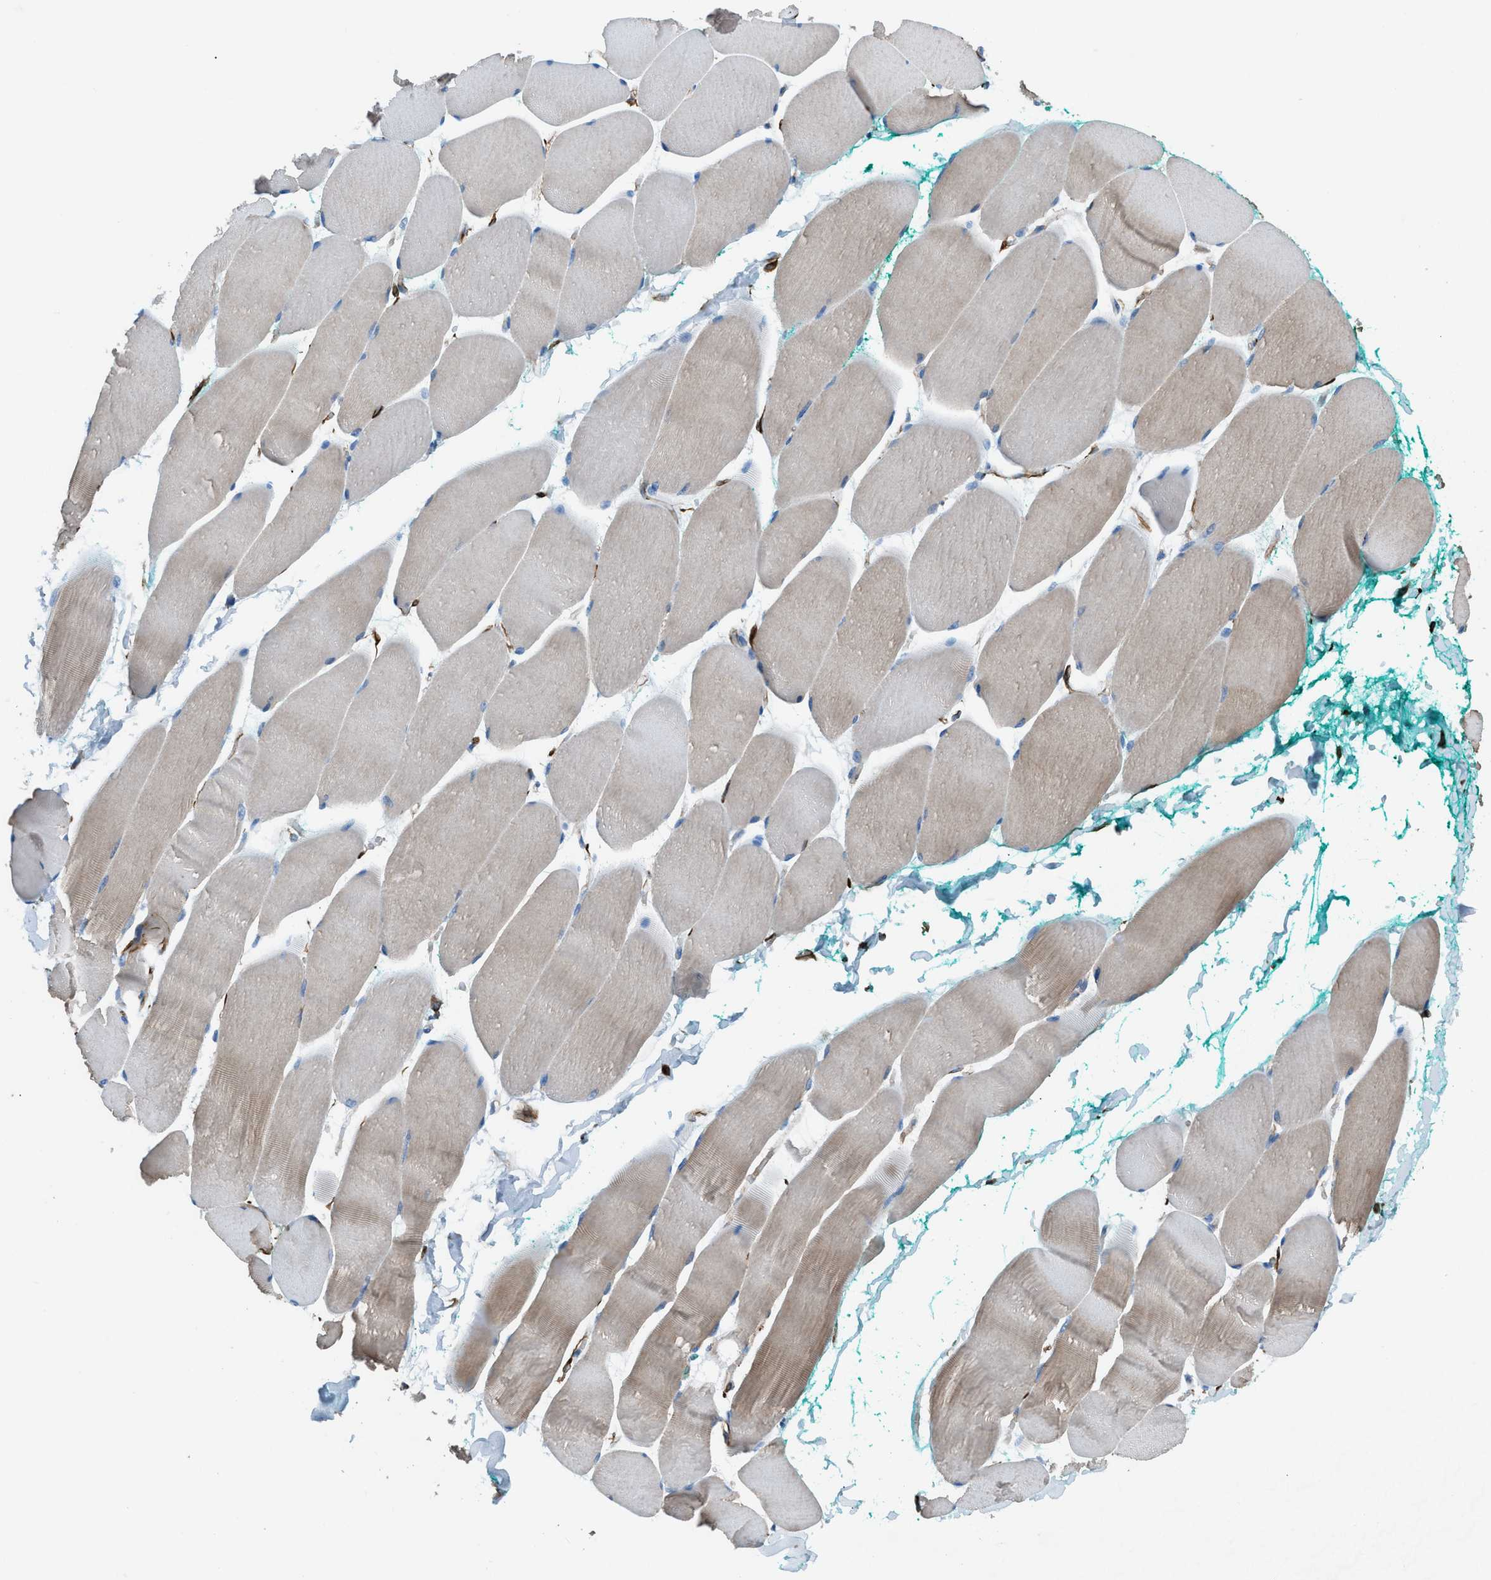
{"staining": {"intensity": "weak", "quantity": "25%-75%", "location": "cytoplasmic/membranous"}, "tissue": "skeletal muscle", "cell_type": "Myocytes", "image_type": "normal", "snomed": [{"axis": "morphology", "description": "Normal tissue, NOS"}, {"axis": "morphology", "description": "Squamous cell carcinoma, NOS"}, {"axis": "topography", "description": "Skeletal muscle"}], "caption": "The immunohistochemical stain highlights weak cytoplasmic/membranous positivity in myocytes of unremarkable skeletal muscle. (Stains: DAB in brown, nuclei in blue, Microscopy: brightfield microscopy at high magnification).", "gene": "CABP7", "patient": {"sex": "male", "age": 51}}